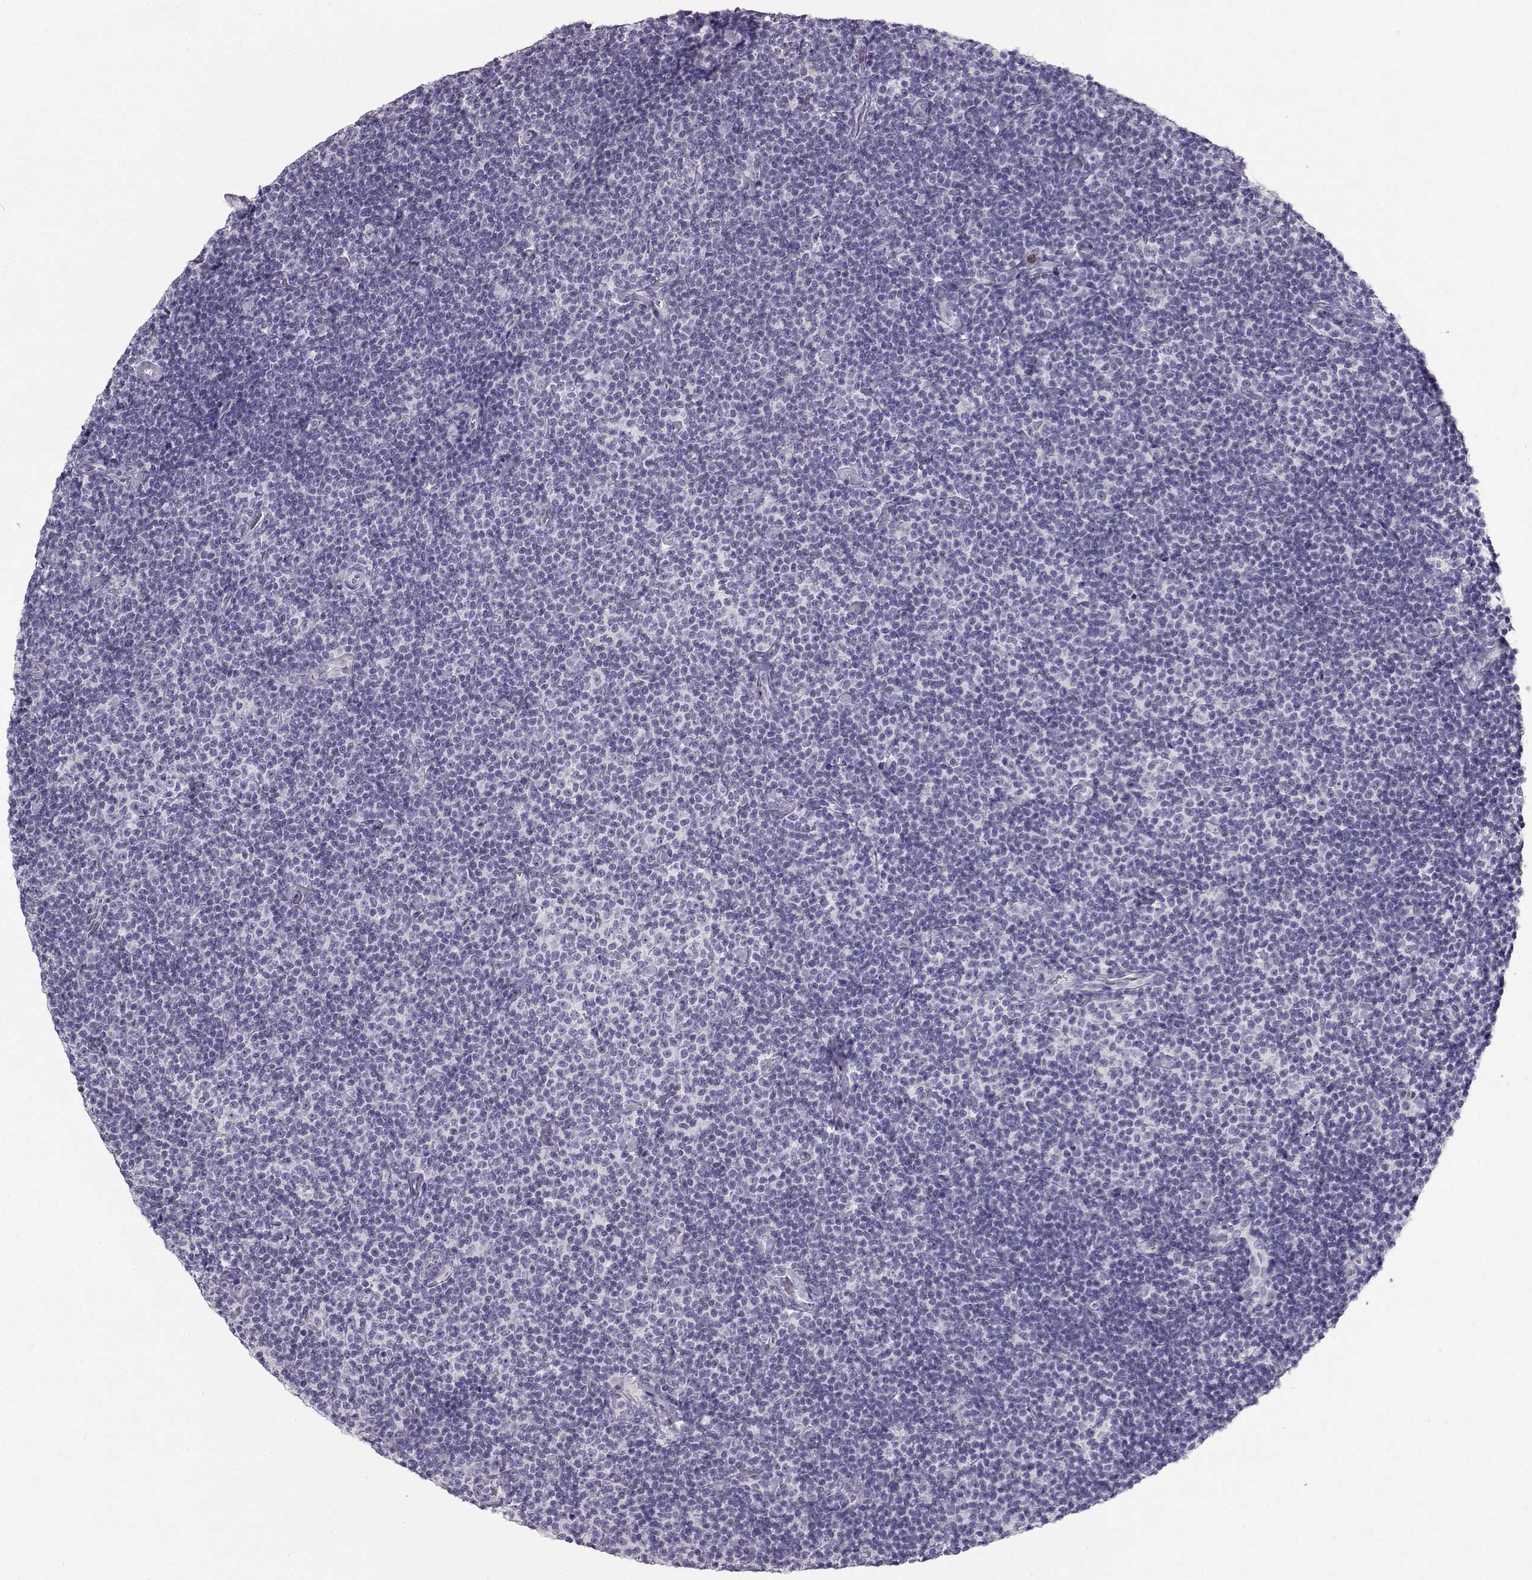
{"staining": {"intensity": "negative", "quantity": "none", "location": "none"}, "tissue": "lymphoma", "cell_type": "Tumor cells", "image_type": "cancer", "snomed": [{"axis": "morphology", "description": "Malignant lymphoma, non-Hodgkin's type, Low grade"}, {"axis": "topography", "description": "Lymph node"}], "caption": "IHC of lymphoma reveals no expression in tumor cells.", "gene": "NUTM1", "patient": {"sex": "male", "age": 81}}